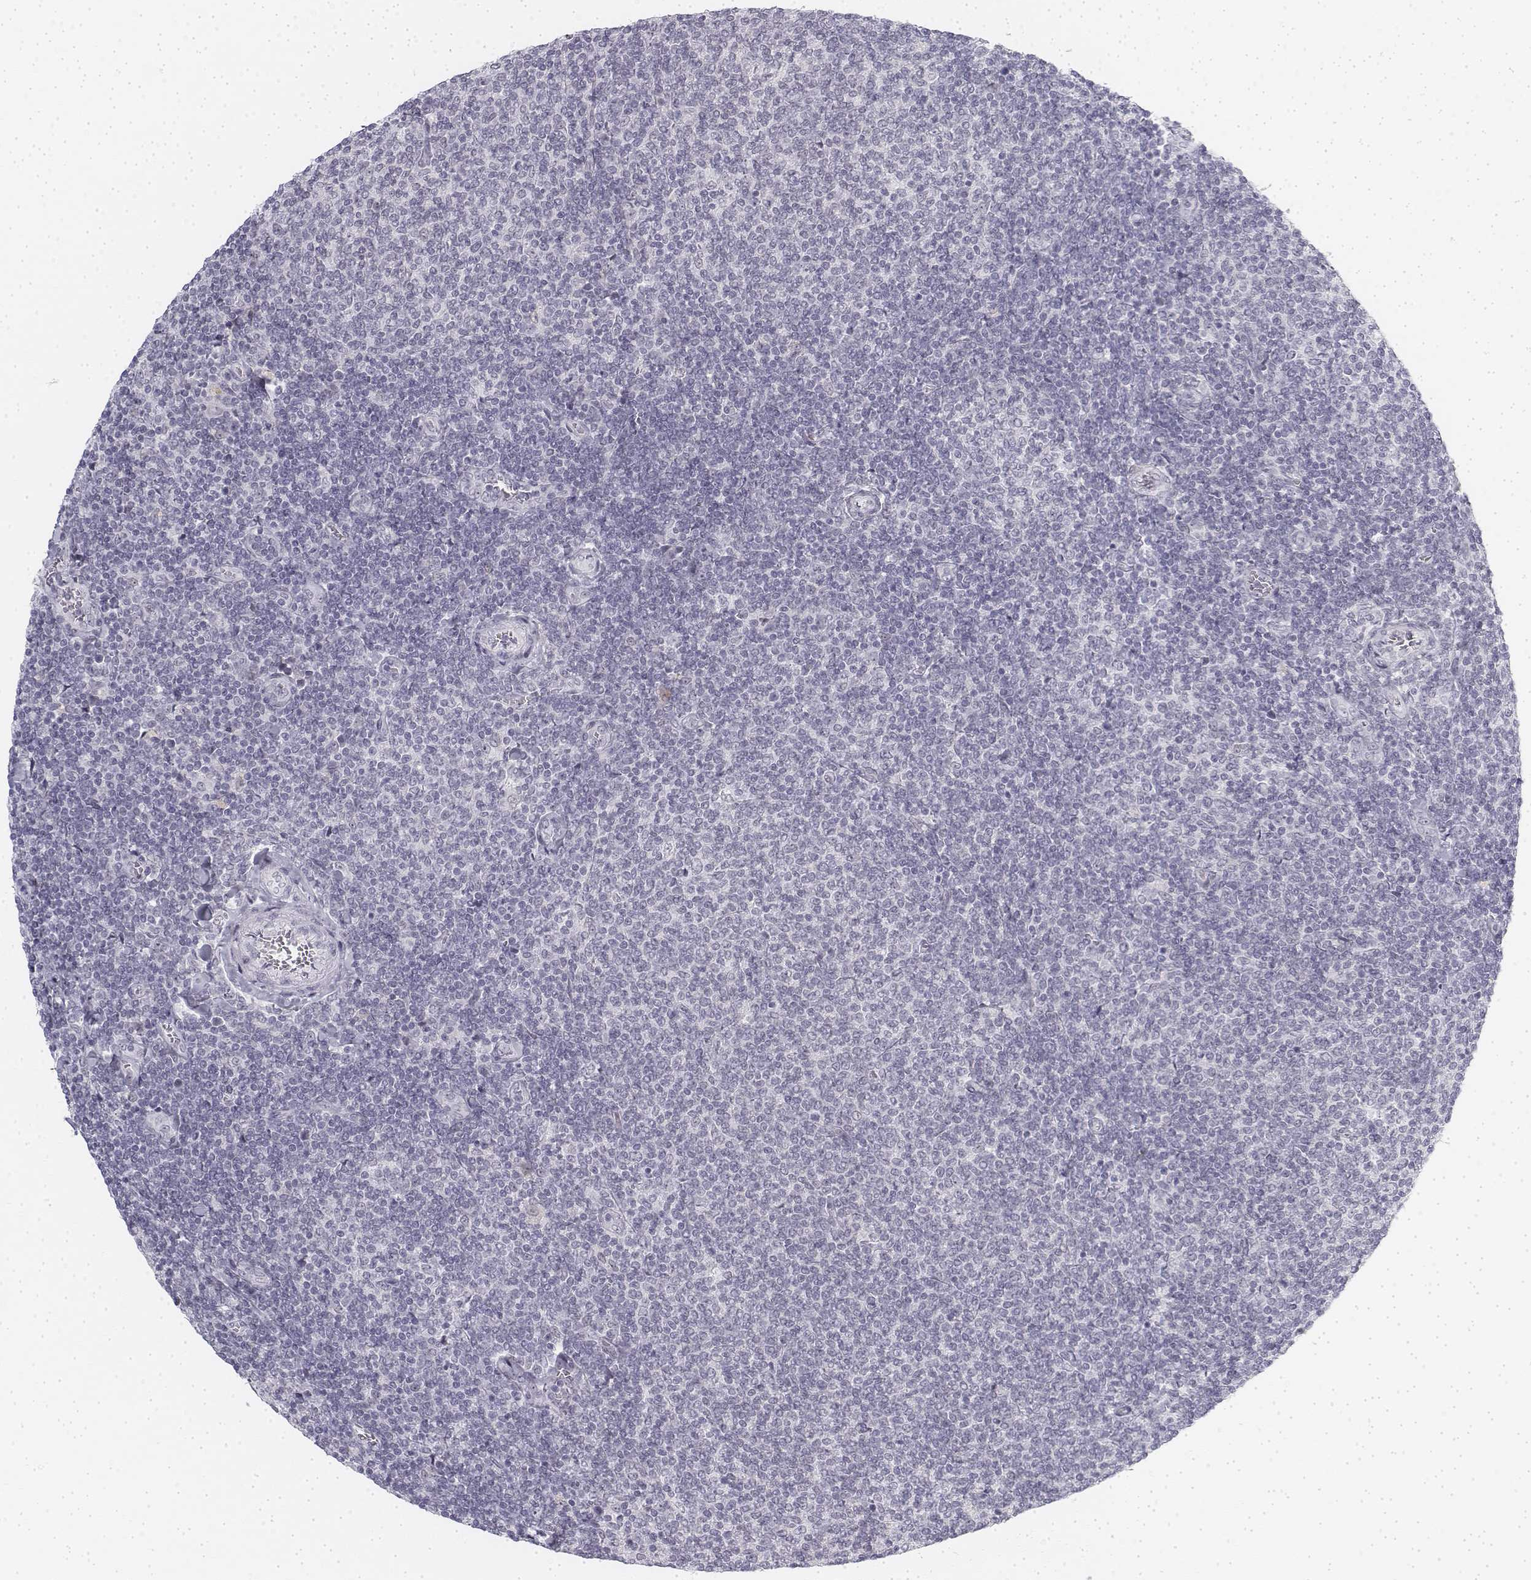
{"staining": {"intensity": "negative", "quantity": "none", "location": "none"}, "tissue": "lymphoma", "cell_type": "Tumor cells", "image_type": "cancer", "snomed": [{"axis": "morphology", "description": "Malignant lymphoma, non-Hodgkin's type, Low grade"}, {"axis": "topography", "description": "Lymph node"}], "caption": "Immunohistochemistry of human lymphoma demonstrates no expression in tumor cells. Brightfield microscopy of IHC stained with DAB (brown) and hematoxylin (blue), captured at high magnification.", "gene": "KRT84", "patient": {"sex": "male", "age": 52}}